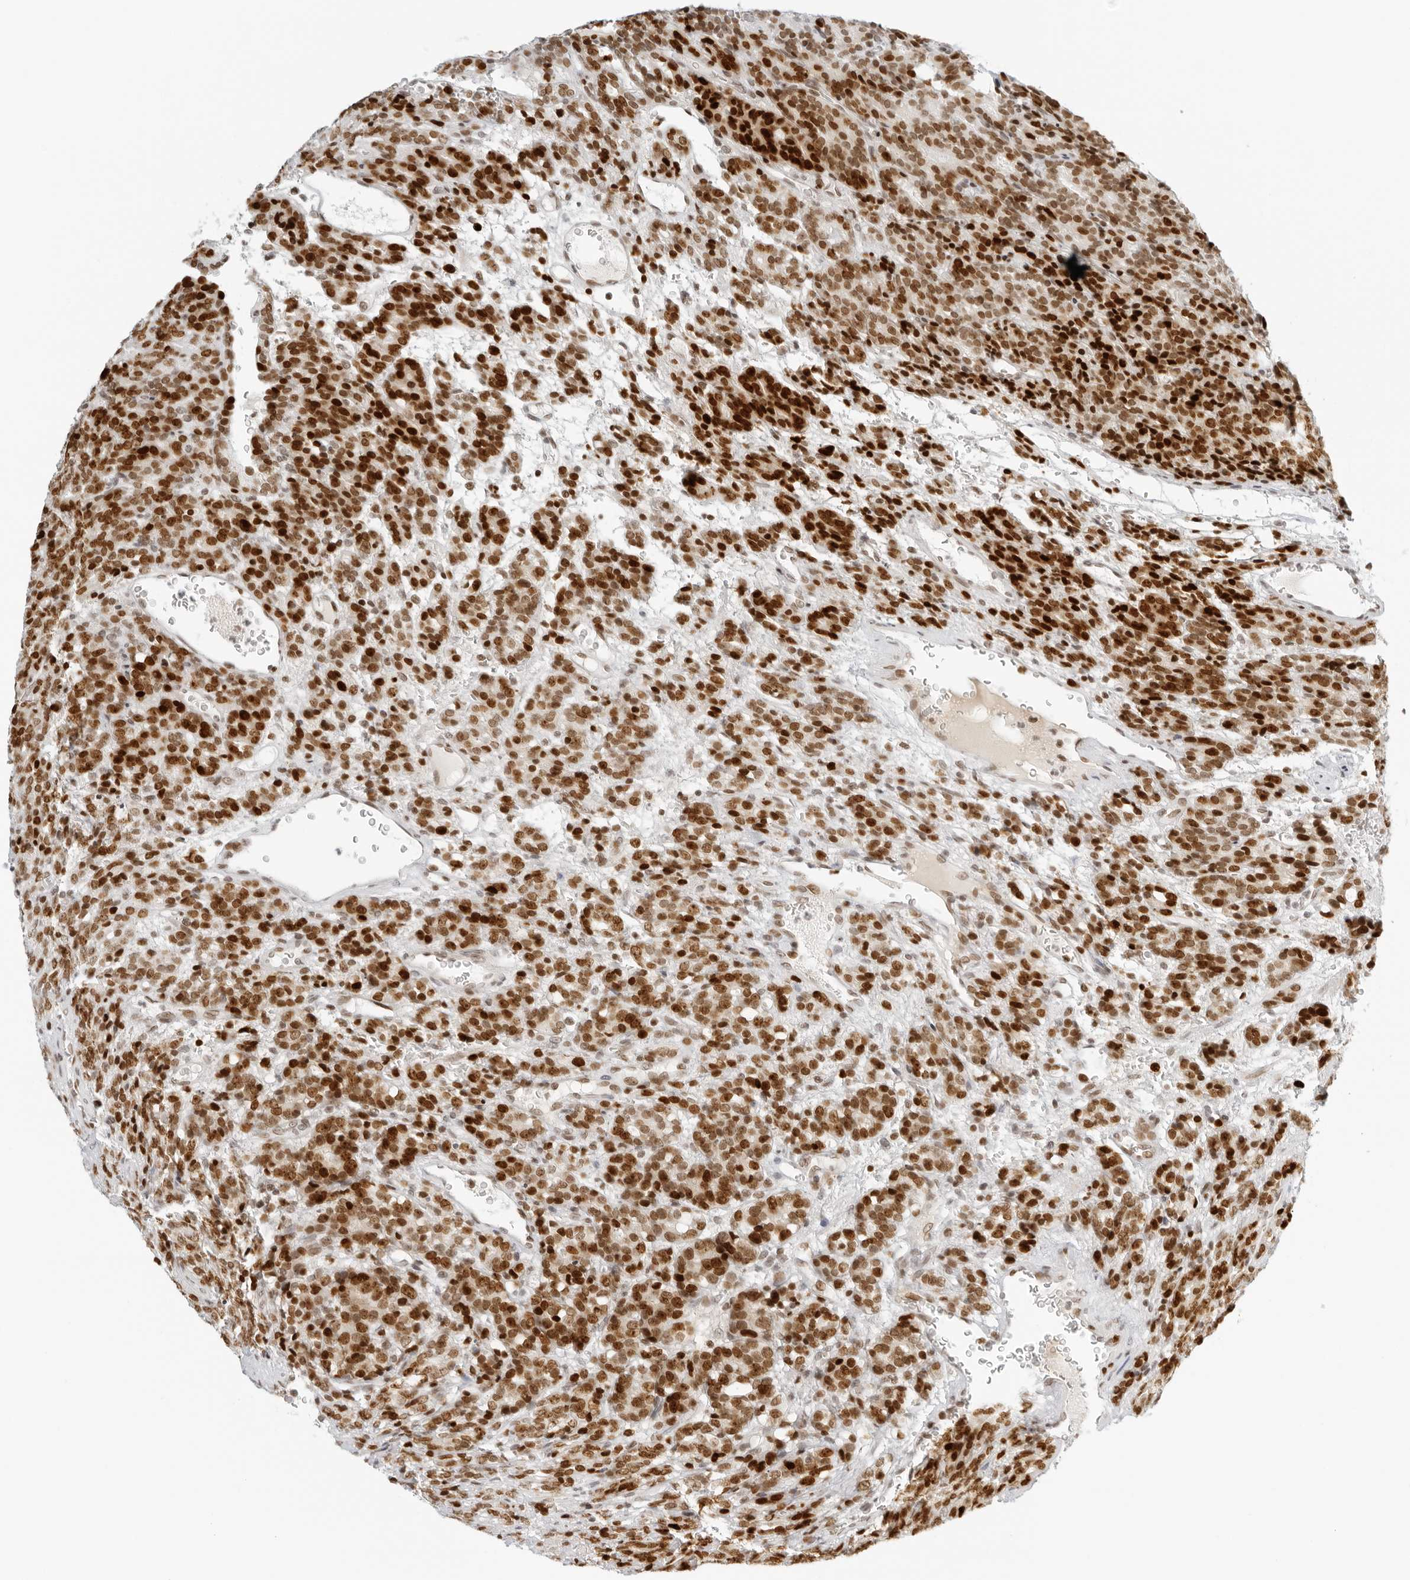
{"staining": {"intensity": "strong", "quantity": ">75%", "location": "nuclear"}, "tissue": "prostate cancer", "cell_type": "Tumor cells", "image_type": "cancer", "snomed": [{"axis": "morphology", "description": "Adenocarcinoma, High grade"}, {"axis": "topography", "description": "Prostate"}], "caption": "Prostate cancer (high-grade adenocarcinoma) was stained to show a protein in brown. There is high levels of strong nuclear expression in about >75% of tumor cells.", "gene": "RCC1", "patient": {"sex": "male", "age": 62}}